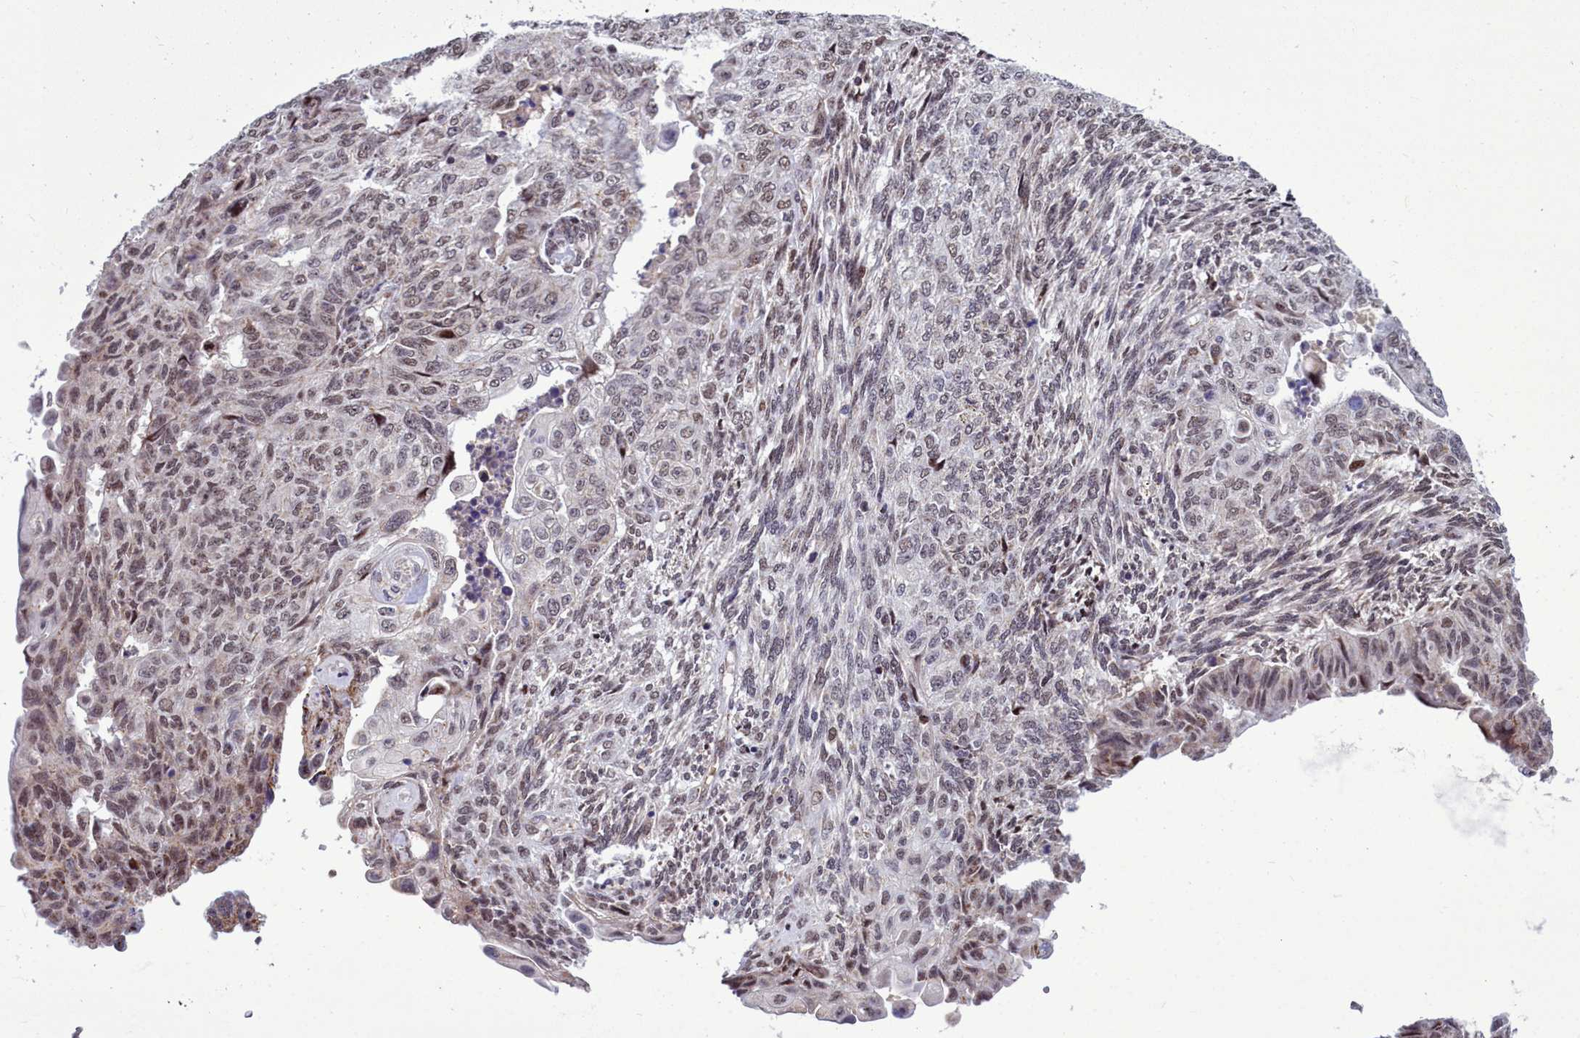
{"staining": {"intensity": "moderate", "quantity": "25%-75%", "location": "nuclear"}, "tissue": "endometrial cancer", "cell_type": "Tumor cells", "image_type": "cancer", "snomed": [{"axis": "morphology", "description": "Adenocarcinoma, NOS"}, {"axis": "topography", "description": "Endometrium"}], "caption": "A high-resolution micrograph shows immunohistochemistry (IHC) staining of adenocarcinoma (endometrial), which shows moderate nuclear positivity in approximately 25%-75% of tumor cells.", "gene": "POM121L2", "patient": {"sex": "female", "age": 32}}